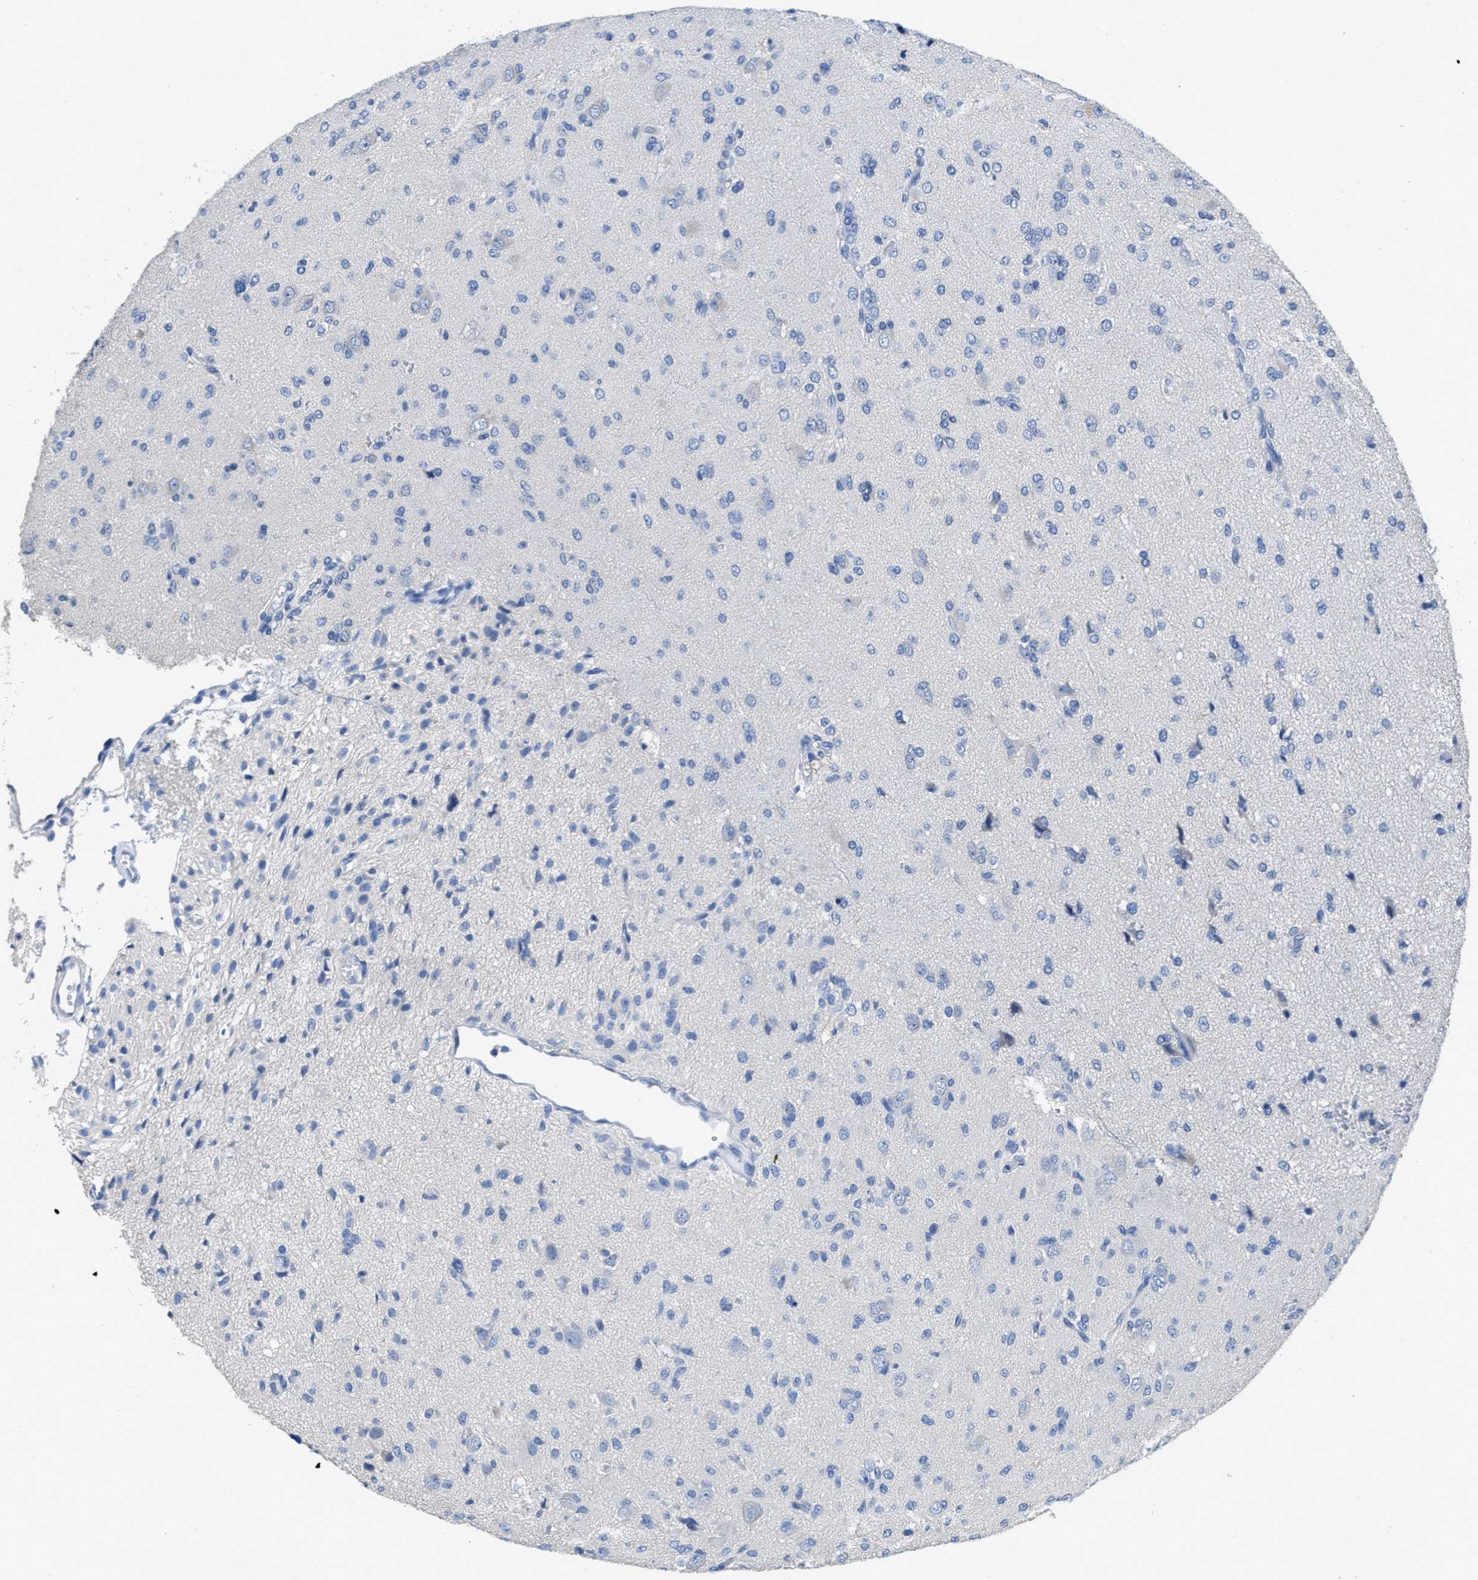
{"staining": {"intensity": "negative", "quantity": "none", "location": "none"}, "tissue": "glioma", "cell_type": "Tumor cells", "image_type": "cancer", "snomed": [{"axis": "morphology", "description": "Glioma, malignant, High grade"}, {"axis": "topography", "description": "Brain"}], "caption": "Immunohistochemistry (IHC) image of malignant glioma (high-grade) stained for a protein (brown), which shows no positivity in tumor cells.", "gene": "CA9", "patient": {"sex": "female", "age": 59}}